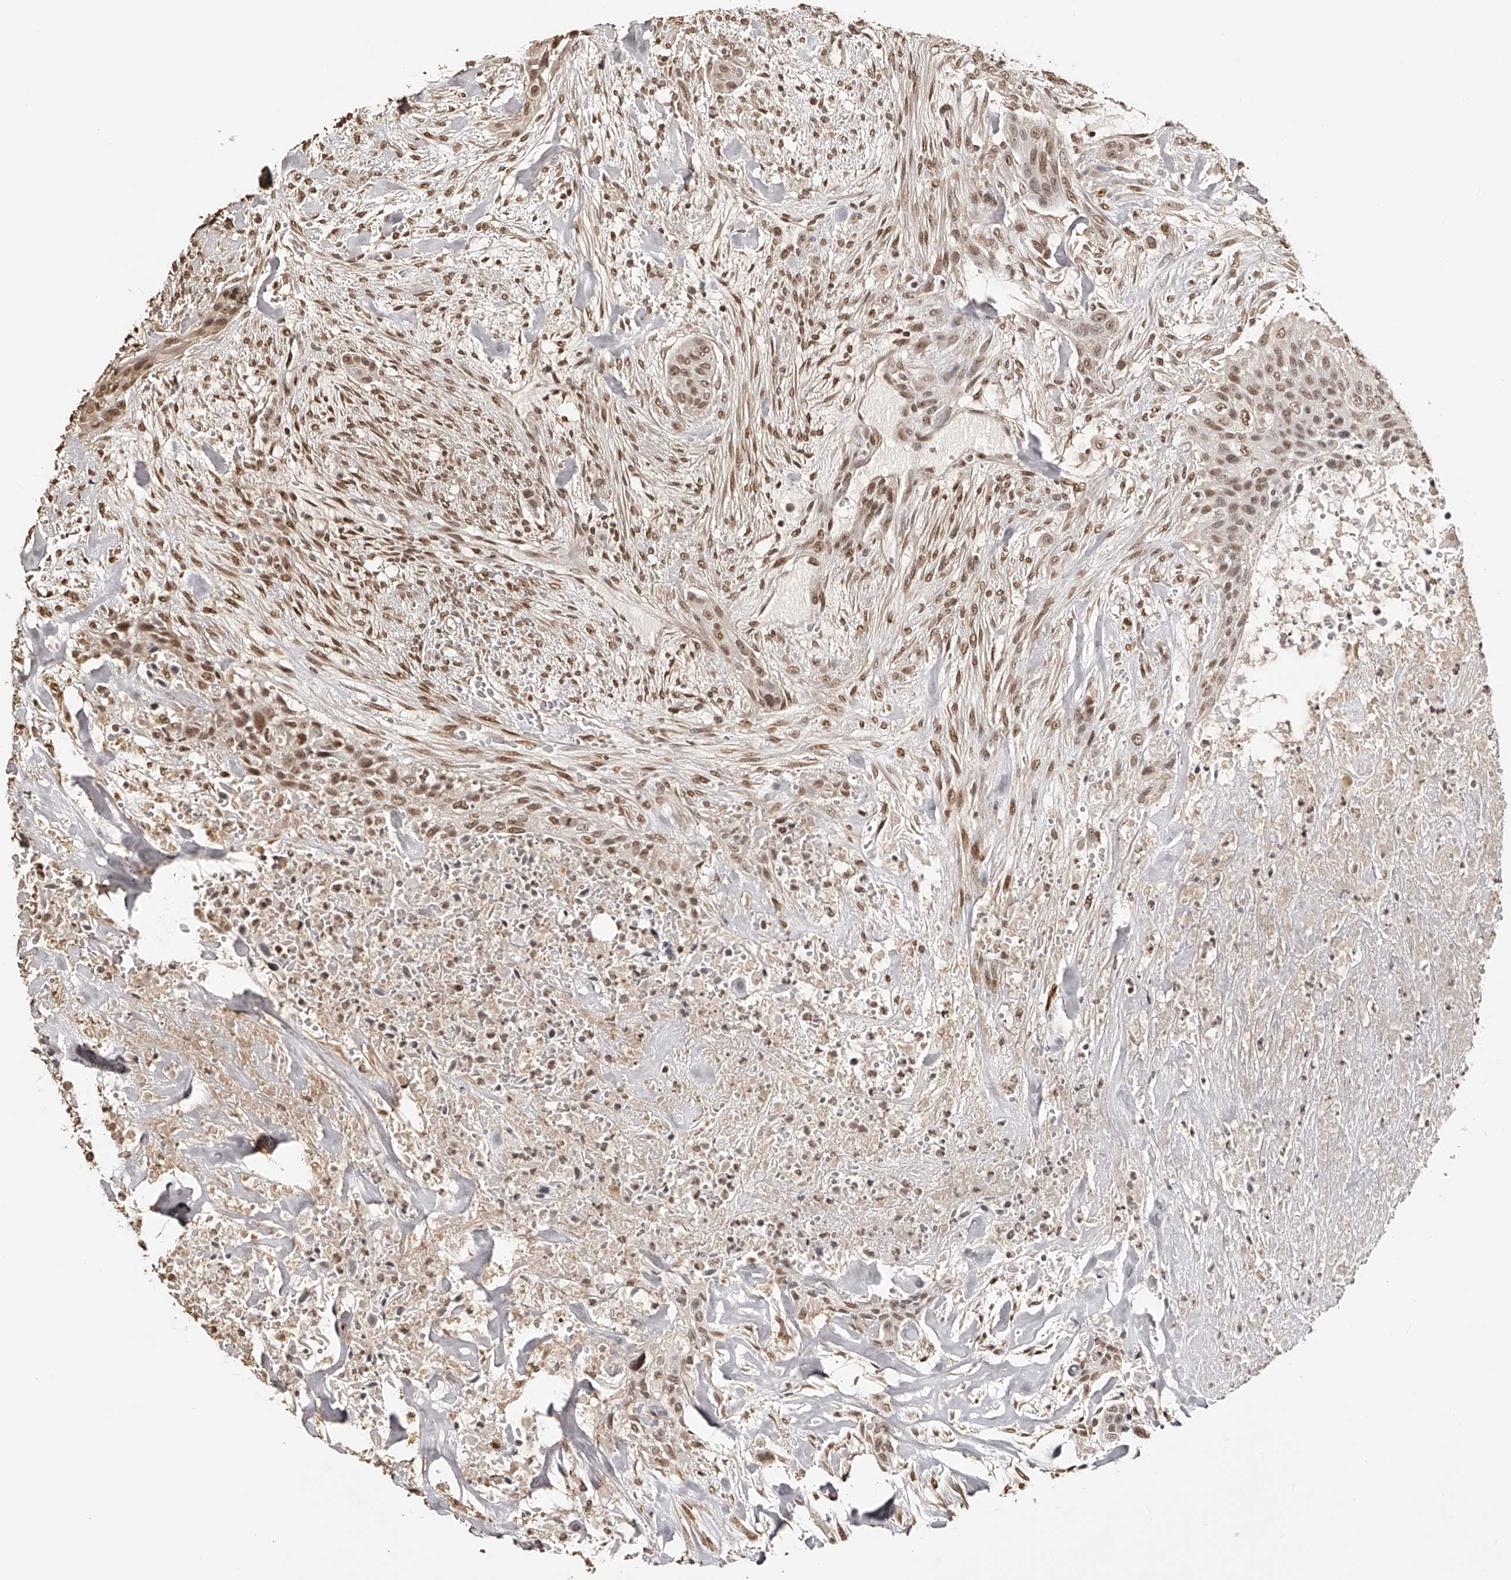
{"staining": {"intensity": "moderate", "quantity": ">75%", "location": "nuclear"}, "tissue": "urothelial cancer", "cell_type": "Tumor cells", "image_type": "cancer", "snomed": [{"axis": "morphology", "description": "Urothelial carcinoma, High grade"}, {"axis": "topography", "description": "Urinary bladder"}], "caption": "The photomicrograph demonstrates a brown stain indicating the presence of a protein in the nuclear of tumor cells in urothelial carcinoma (high-grade). The staining was performed using DAB to visualize the protein expression in brown, while the nuclei were stained in blue with hematoxylin (Magnification: 20x).", "gene": "ZNF503", "patient": {"sex": "male", "age": 35}}